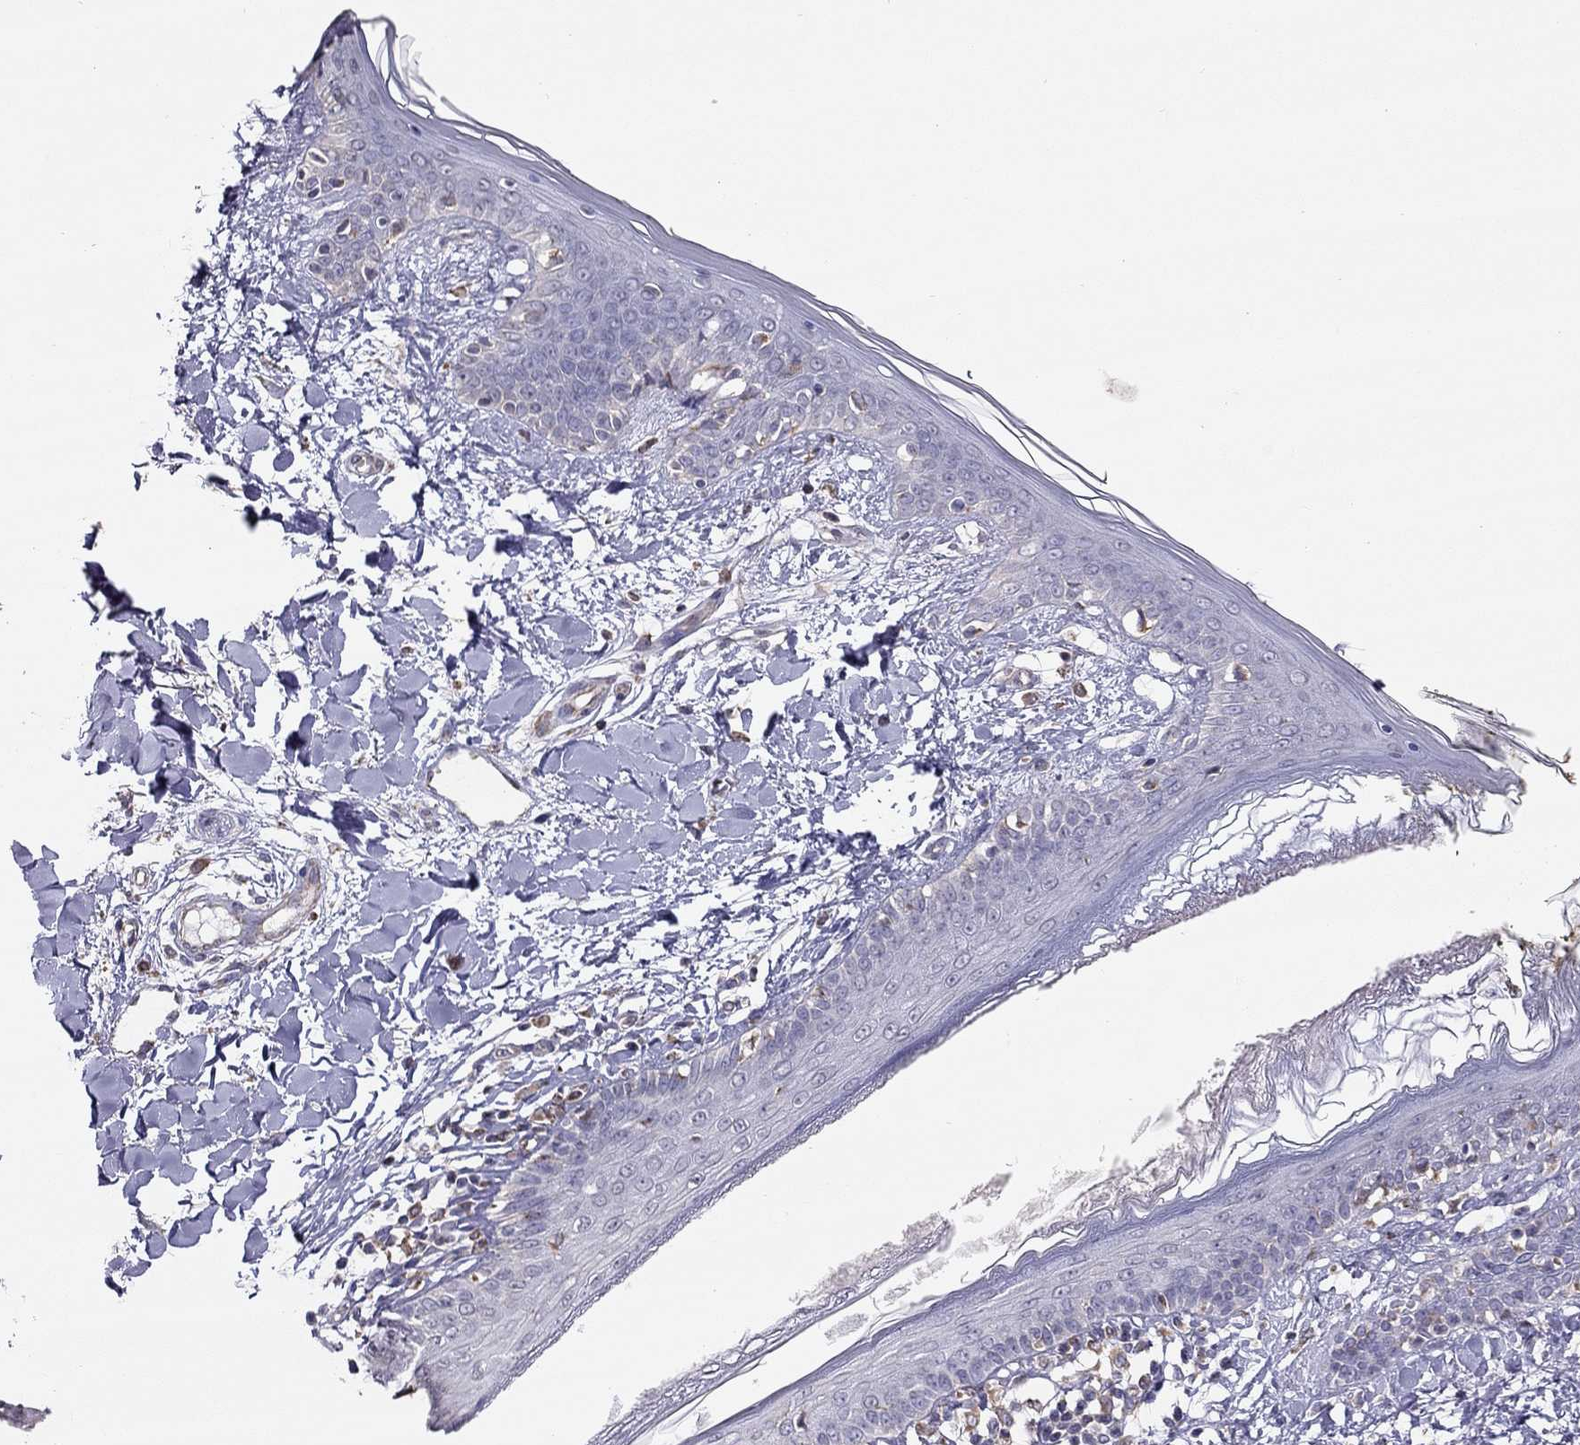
{"staining": {"intensity": "negative", "quantity": "none", "location": "none"}, "tissue": "skin", "cell_type": "Fibroblasts", "image_type": "normal", "snomed": [{"axis": "morphology", "description": "Normal tissue, NOS"}, {"axis": "topography", "description": "Skin"}], "caption": "There is no significant staining in fibroblasts of skin.", "gene": "LRIT3", "patient": {"sex": "female", "age": 34}}